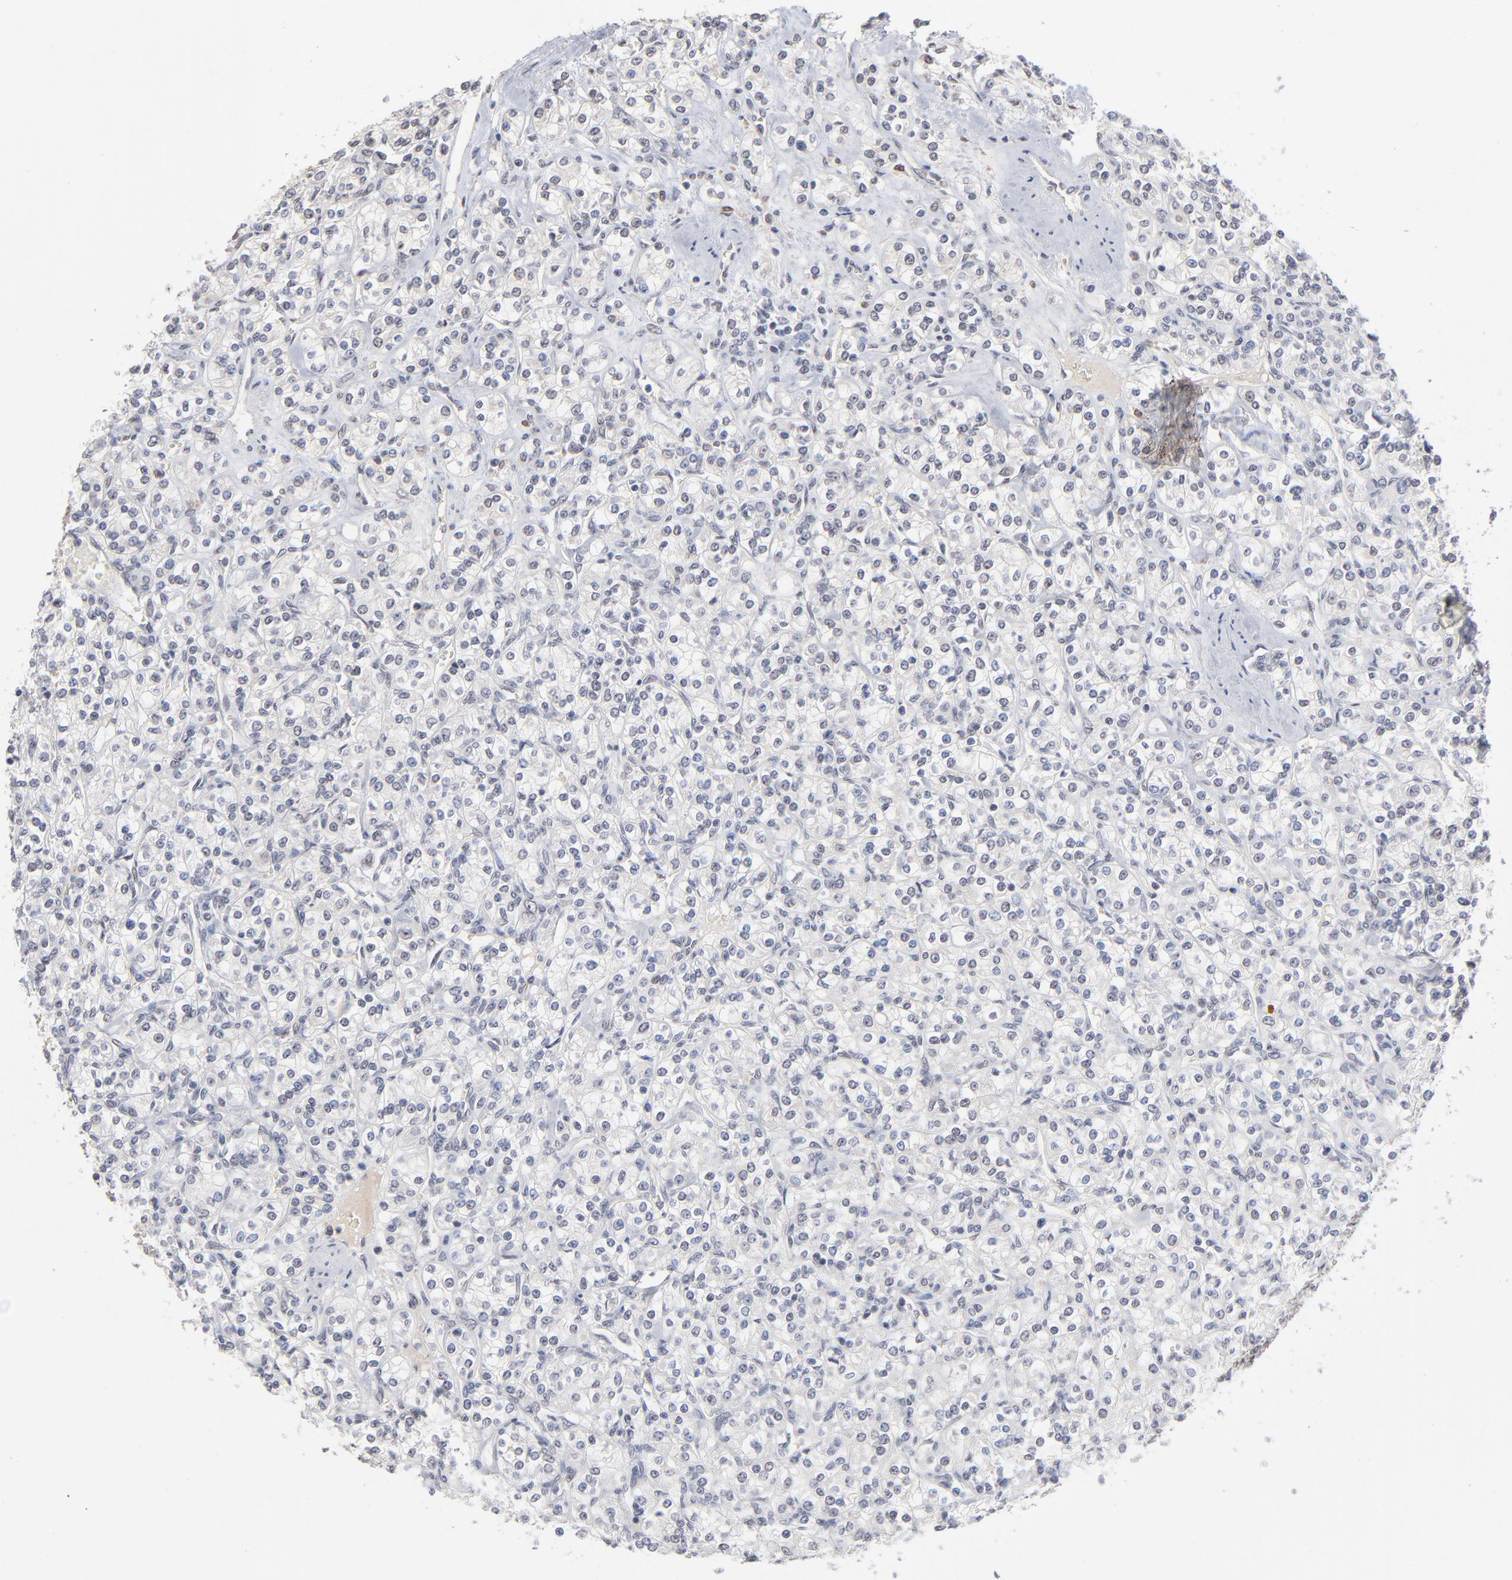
{"staining": {"intensity": "negative", "quantity": "none", "location": "none"}, "tissue": "renal cancer", "cell_type": "Tumor cells", "image_type": "cancer", "snomed": [{"axis": "morphology", "description": "Adenocarcinoma, NOS"}, {"axis": "topography", "description": "Kidney"}], "caption": "This image is of renal cancer stained with immunohistochemistry (IHC) to label a protein in brown with the nuclei are counter-stained blue. There is no positivity in tumor cells. (Stains: DAB (3,3'-diaminobenzidine) IHC with hematoxylin counter stain, Microscopy: brightfield microscopy at high magnification).", "gene": "MBIP", "patient": {"sex": "male", "age": 77}}